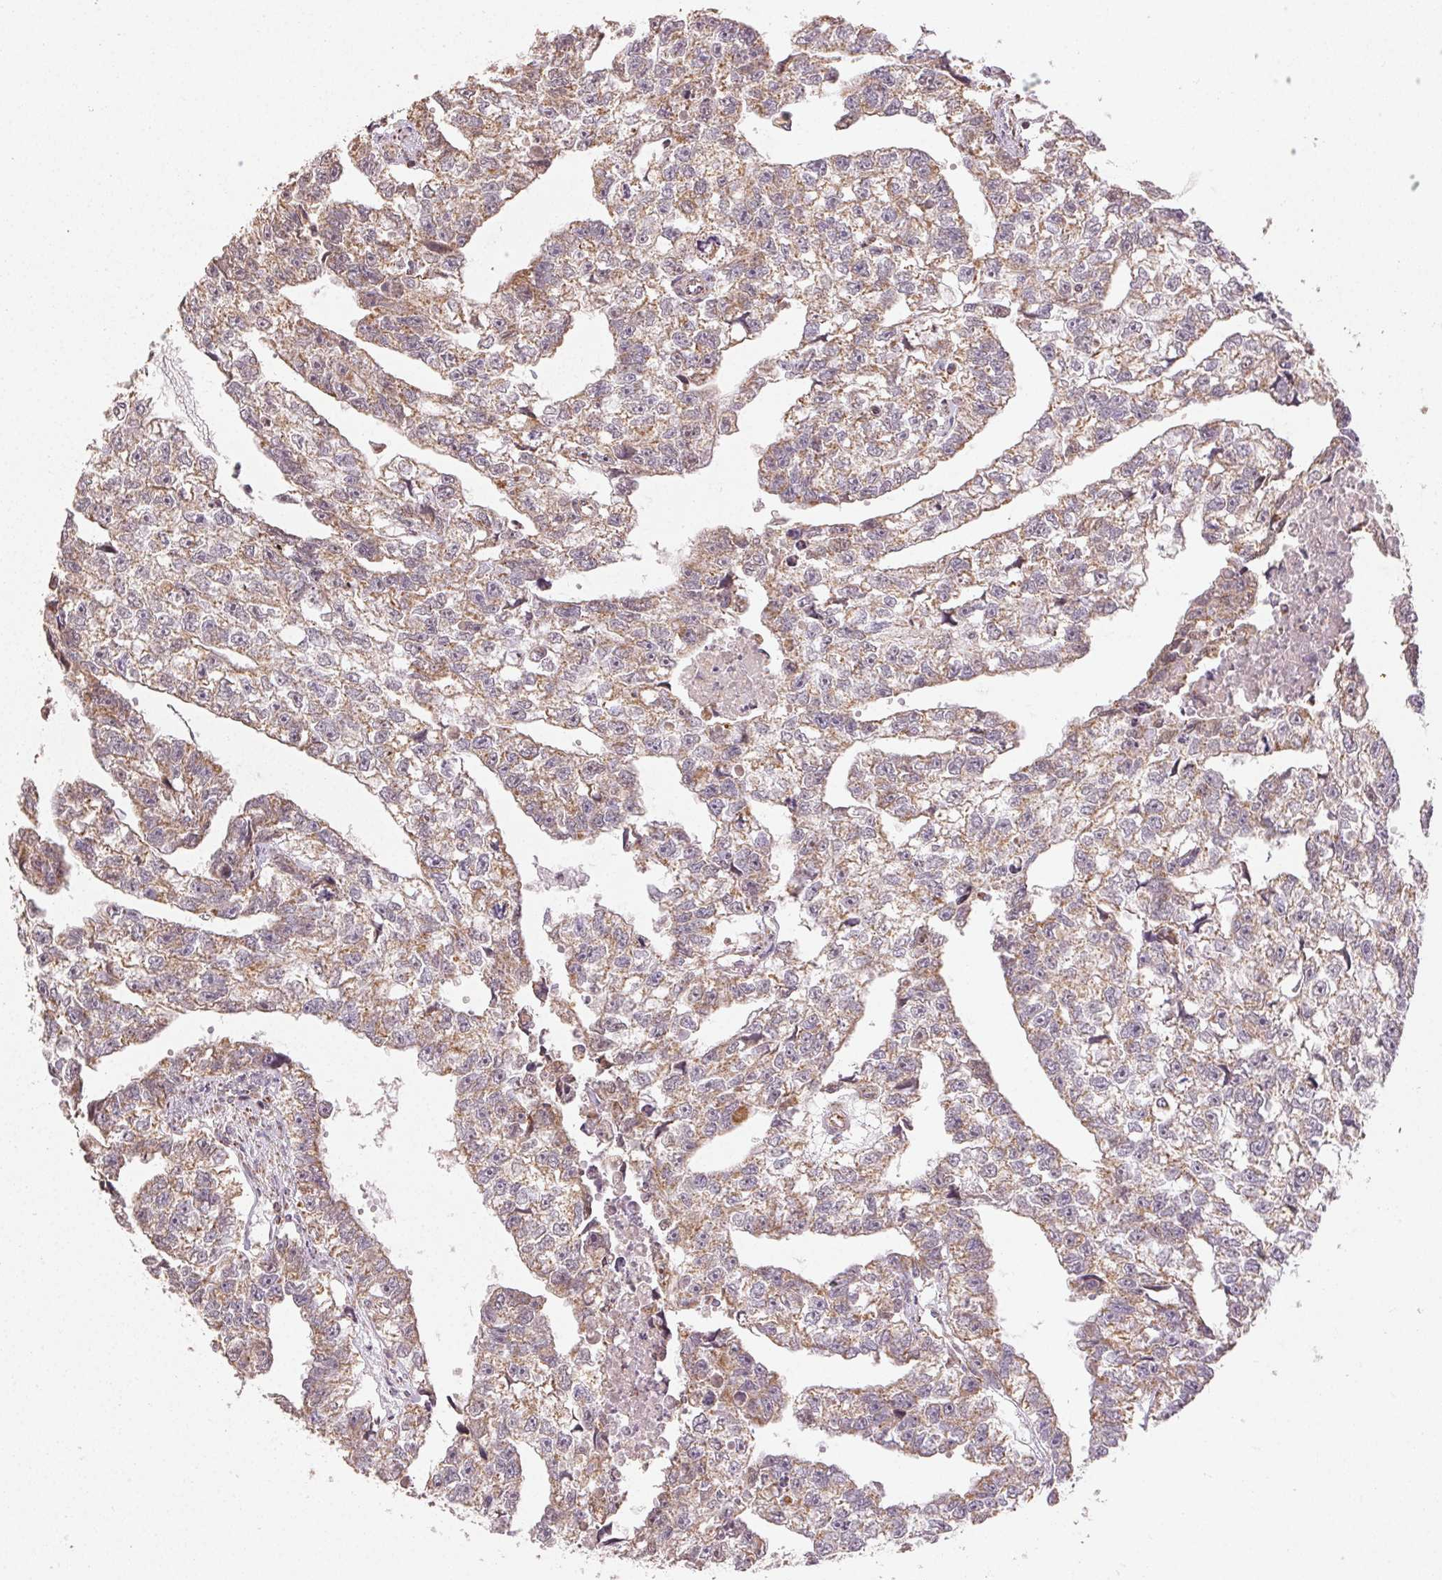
{"staining": {"intensity": "moderate", "quantity": ">75%", "location": "cytoplasmic/membranous"}, "tissue": "testis cancer", "cell_type": "Tumor cells", "image_type": "cancer", "snomed": [{"axis": "morphology", "description": "Carcinoma, Embryonal, NOS"}, {"axis": "morphology", "description": "Teratoma, malignant, NOS"}, {"axis": "topography", "description": "Testis"}], "caption": "Protein expression analysis of human testis cancer reveals moderate cytoplasmic/membranous positivity in approximately >75% of tumor cells. (Stains: DAB in brown, nuclei in blue, Microscopy: brightfield microscopy at high magnification).", "gene": "CLASP1", "patient": {"sex": "male", "age": 44}}